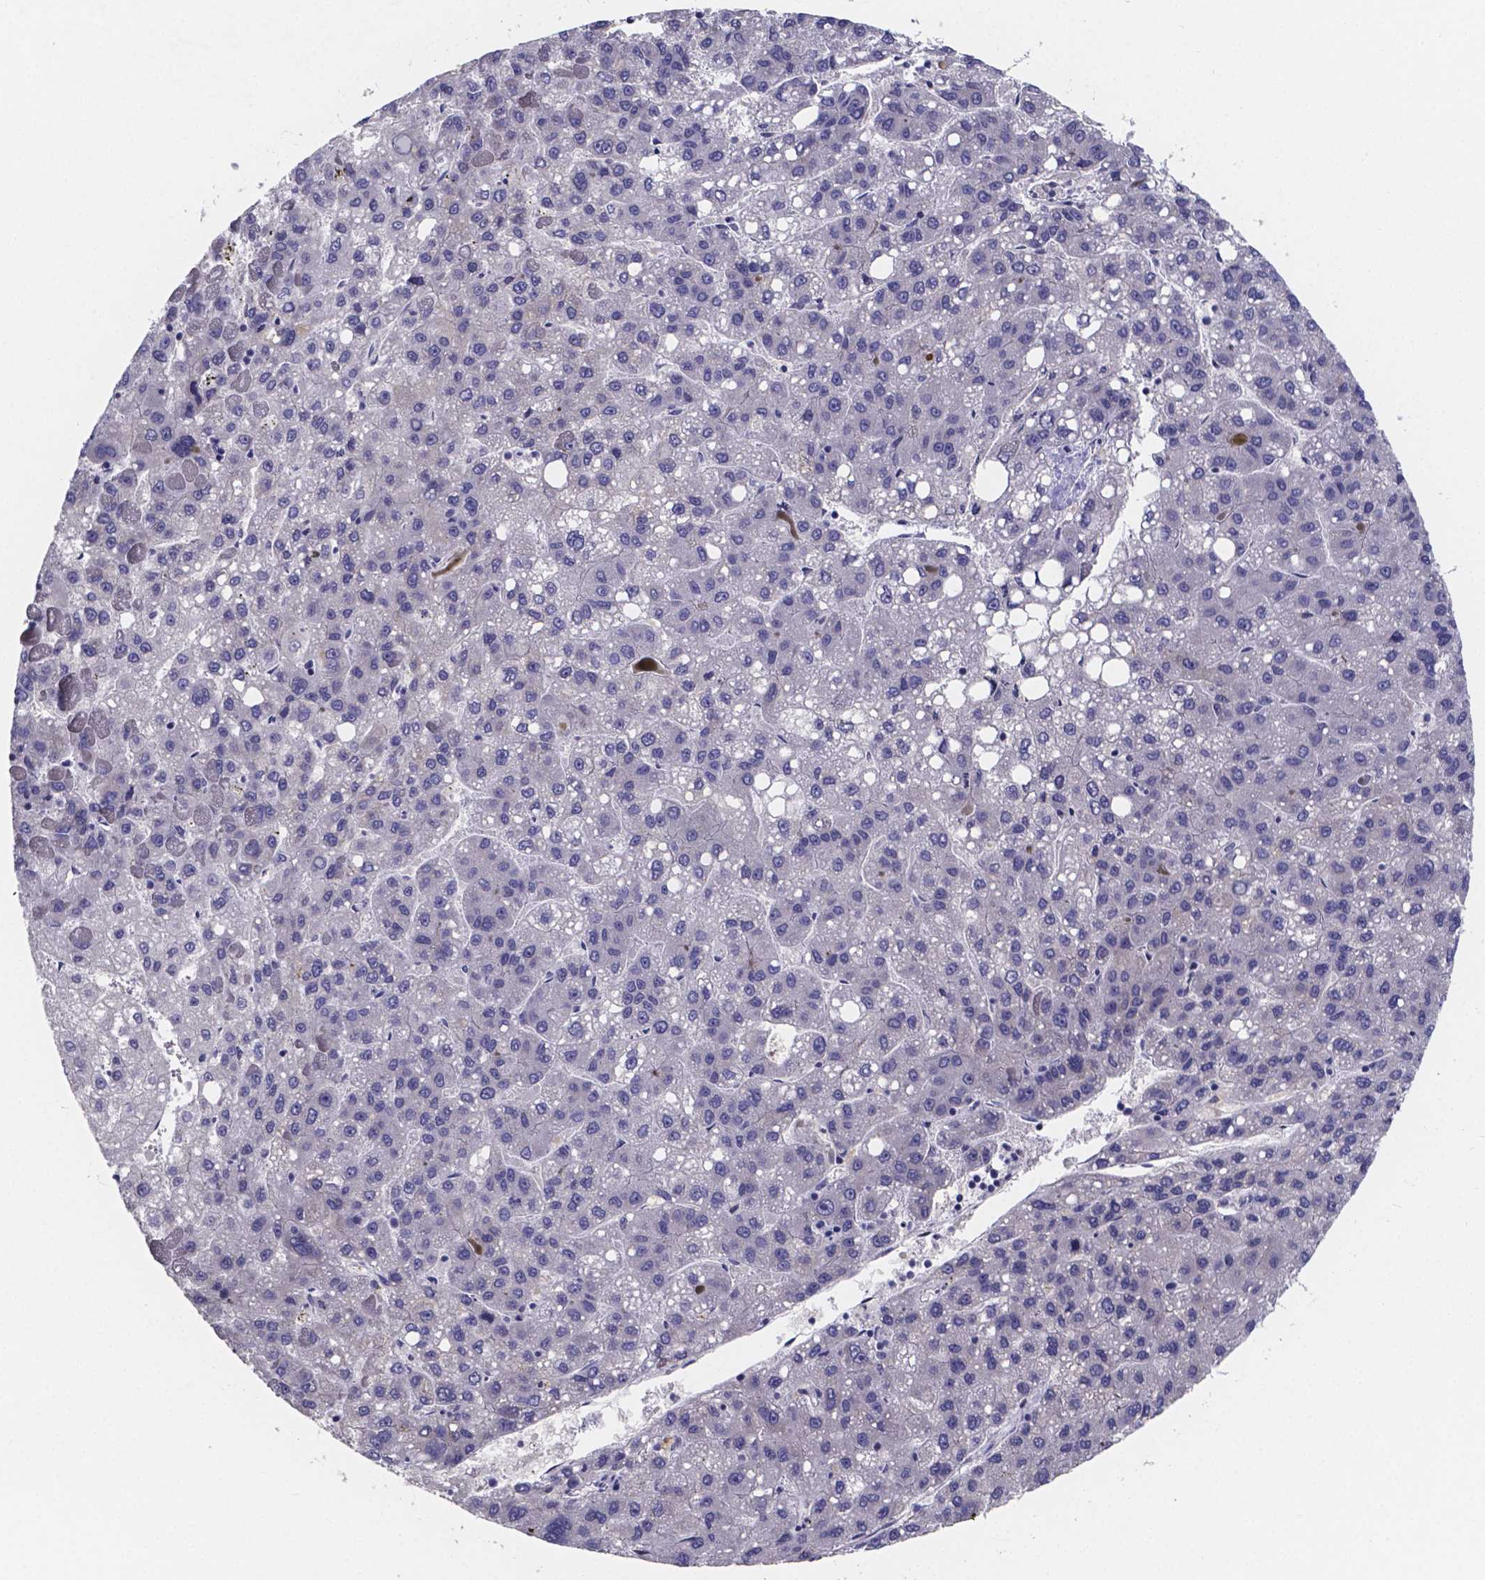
{"staining": {"intensity": "negative", "quantity": "none", "location": "none"}, "tissue": "liver cancer", "cell_type": "Tumor cells", "image_type": "cancer", "snomed": [{"axis": "morphology", "description": "Carcinoma, Hepatocellular, NOS"}, {"axis": "topography", "description": "Liver"}], "caption": "Tumor cells show no significant protein positivity in liver hepatocellular carcinoma. (DAB immunohistochemistry (IHC) with hematoxylin counter stain).", "gene": "GABRA3", "patient": {"sex": "female", "age": 82}}